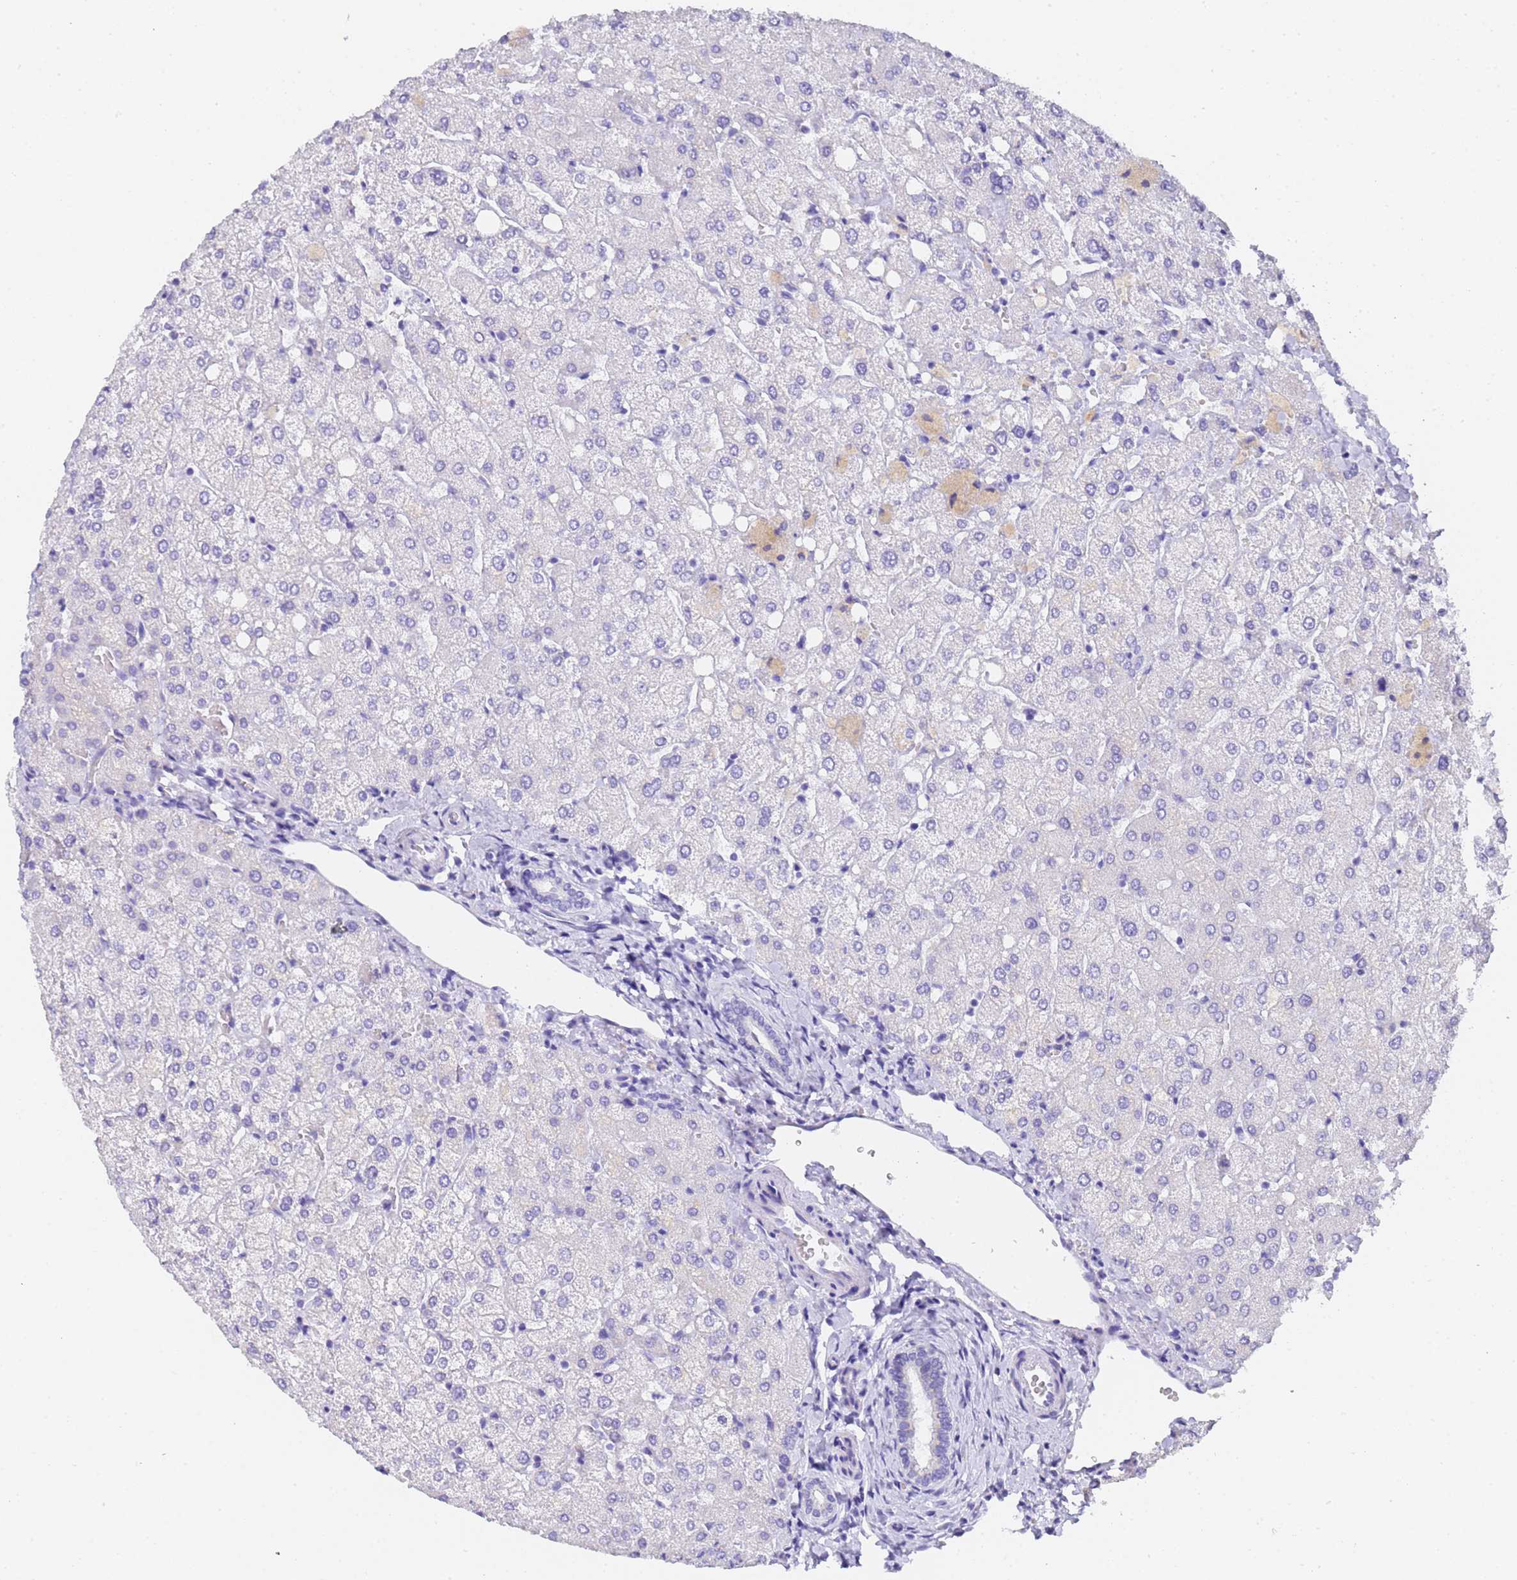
{"staining": {"intensity": "negative", "quantity": "none", "location": "none"}, "tissue": "liver", "cell_type": "Cholangiocytes", "image_type": "normal", "snomed": [{"axis": "morphology", "description": "Normal tissue, NOS"}, {"axis": "topography", "description": "Liver"}], "caption": "Immunohistochemistry (IHC) histopathology image of unremarkable liver: human liver stained with DAB shows no significant protein positivity in cholangiocytes.", "gene": "GABRA1", "patient": {"sex": "female", "age": 54}}